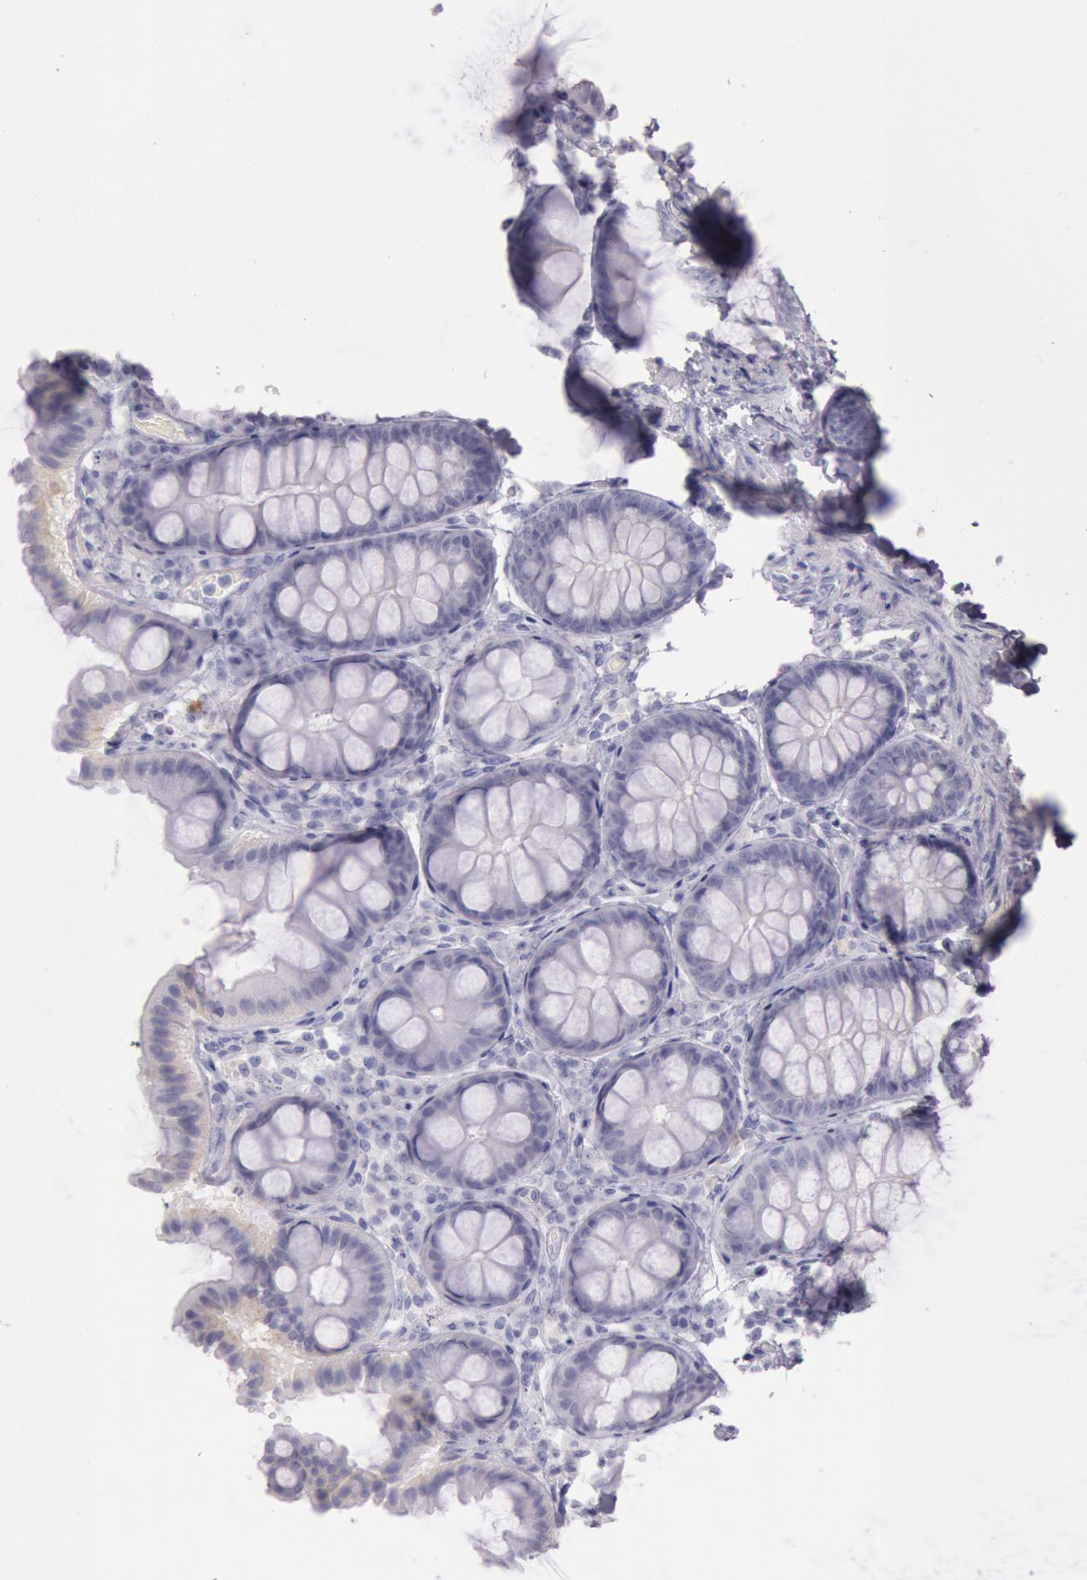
{"staining": {"intensity": "negative", "quantity": "none", "location": "none"}, "tissue": "colon", "cell_type": "Glandular cells", "image_type": "normal", "snomed": [{"axis": "morphology", "description": "Normal tissue, NOS"}, {"axis": "topography", "description": "Colon"}], "caption": "A photomicrograph of colon stained for a protein displays no brown staining in glandular cells.", "gene": "EGFR", "patient": {"sex": "female", "age": 61}}